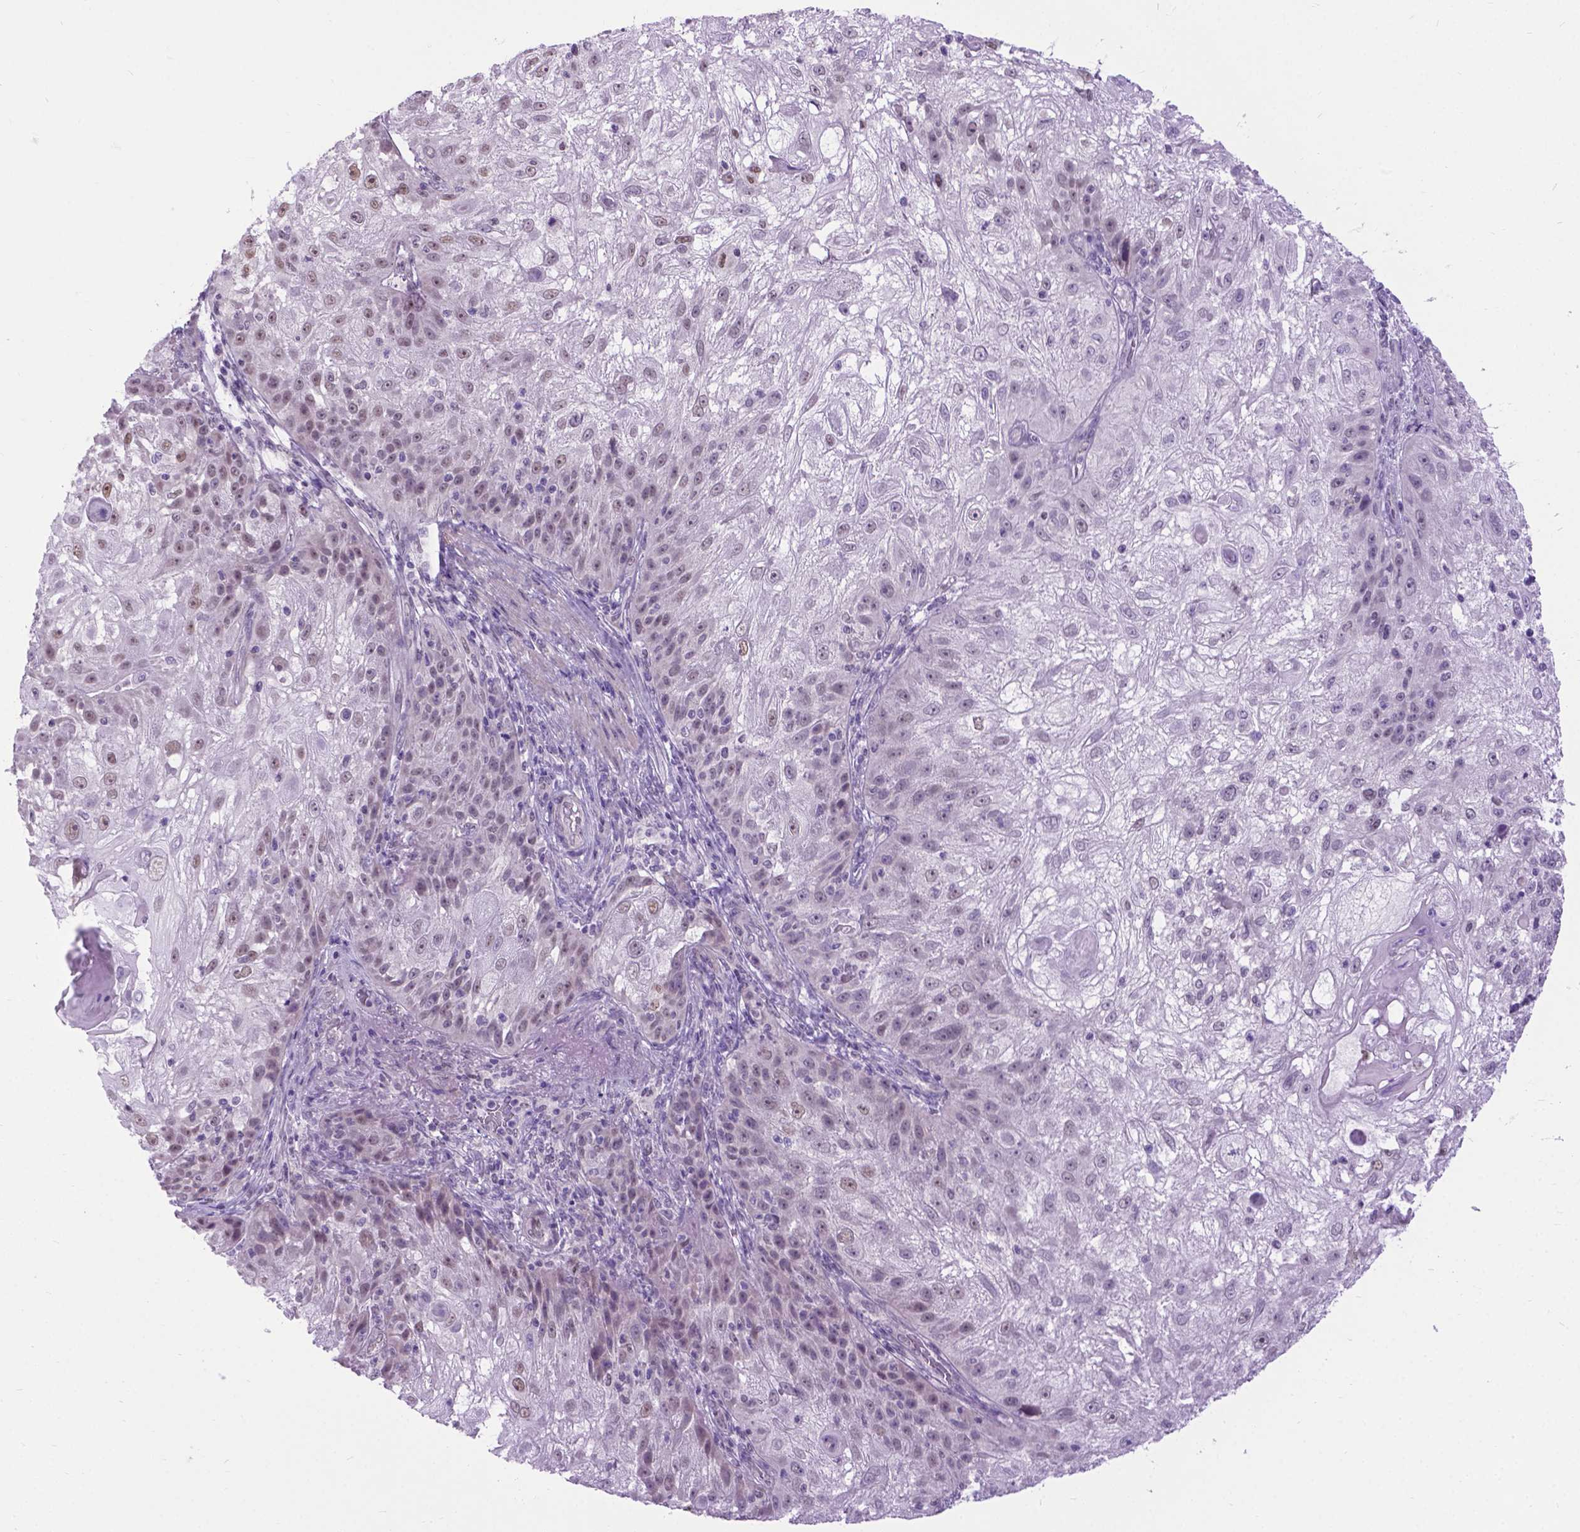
{"staining": {"intensity": "weak", "quantity": "25%-75%", "location": "cytoplasmic/membranous"}, "tissue": "skin cancer", "cell_type": "Tumor cells", "image_type": "cancer", "snomed": [{"axis": "morphology", "description": "Normal tissue, NOS"}, {"axis": "morphology", "description": "Squamous cell carcinoma, NOS"}, {"axis": "topography", "description": "Skin"}], "caption": "An image of human skin cancer (squamous cell carcinoma) stained for a protein reveals weak cytoplasmic/membranous brown staining in tumor cells.", "gene": "APCDD1L", "patient": {"sex": "female", "age": 83}}